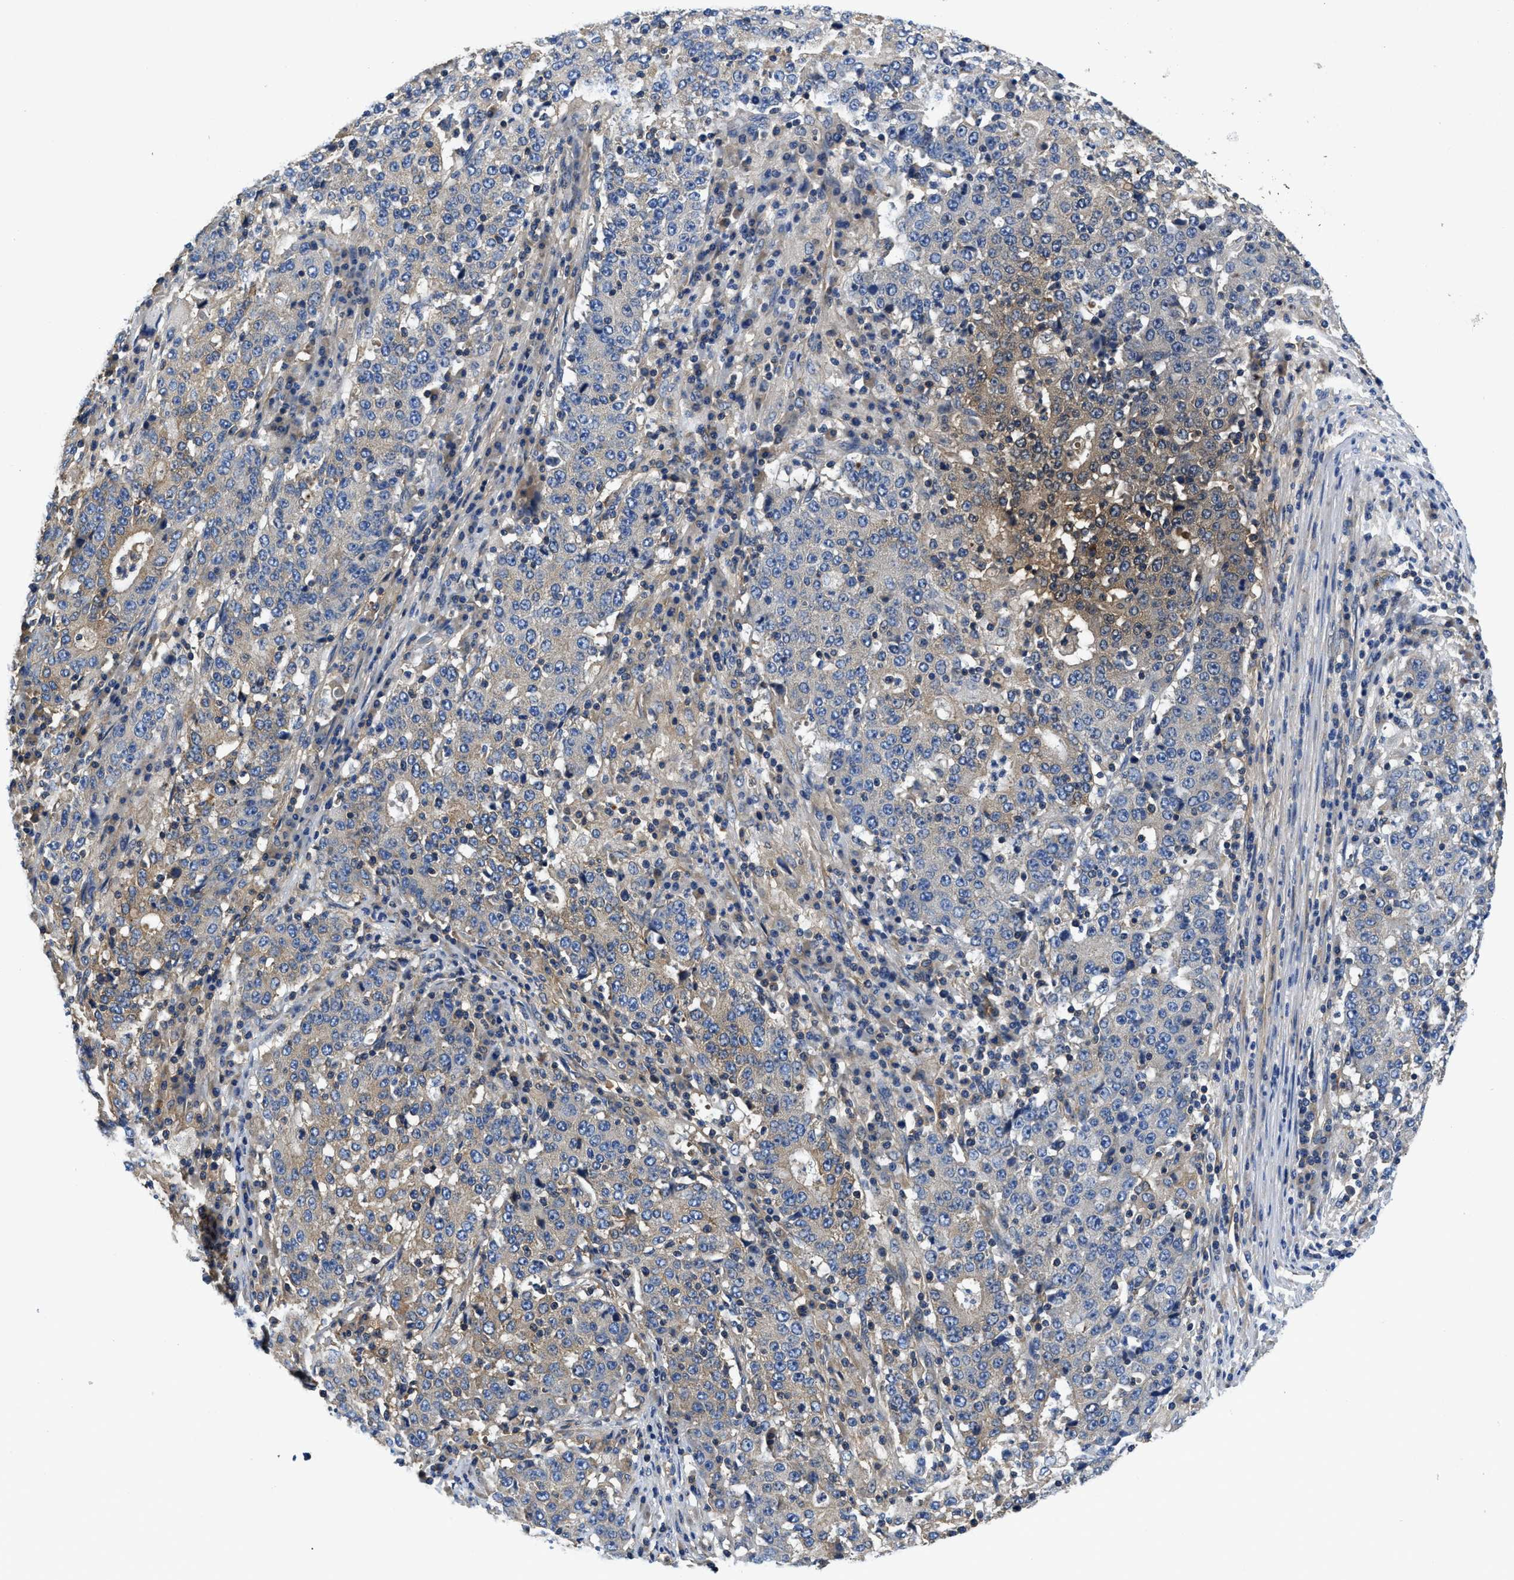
{"staining": {"intensity": "weak", "quantity": "<25%", "location": "cytoplasmic/membranous"}, "tissue": "stomach cancer", "cell_type": "Tumor cells", "image_type": "cancer", "snomed": [{"axis": "morphology", "description": "Adenocarcinoma, NOS"}, {"axis": "topography", "description": "Stomach"}], "caption": "IHC photomicrograph of neoplastic tissue: human stomach cancer (adenocarcinoma) stained with DAB (3,3'-diaminobenzidine) displays no significant protein positivity in tumor cells. The staining was performed using DAB (3,3'-diaminobenzidine) to visualize the protein expression in brown, while the nuclei were stained in blue with hematoxylin (Magnification: 20x).", "gene": "STAT2", "patient": {"sex": "male", "age": 59}}